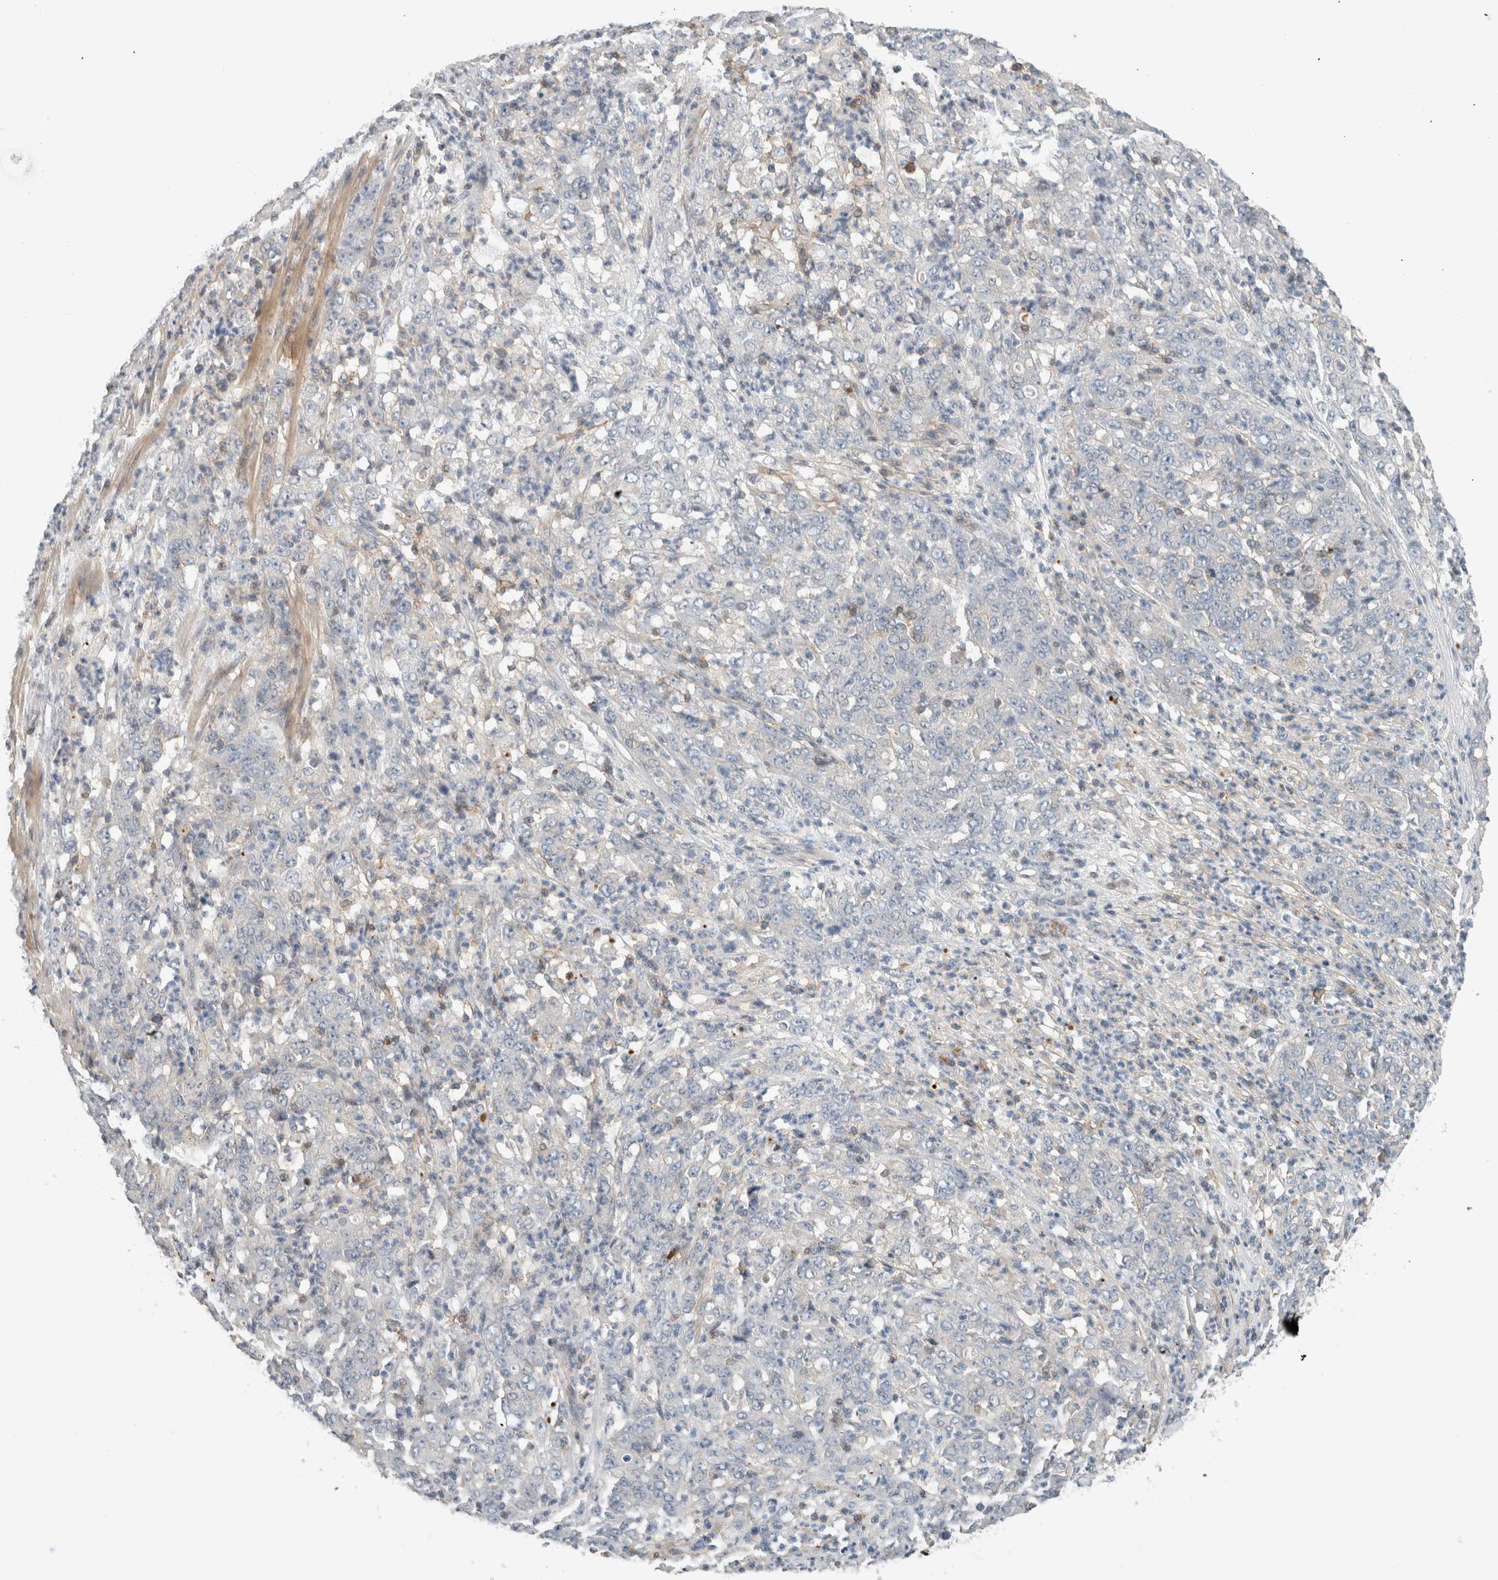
{"staining": {"intensity": "negative", "quantity": "none", "location": "none"}, "tissue": "stomach cancer", "cell_type": "Tumor cells", "image_type": "cancer", "snomed": [{"axis": "morphology", "description": "Adenocarcinoma, NOS"}, {"axis": "topography", "description": "Stomach, lower"}], "caption": "The histopathology image demonstrates no staining of tumor cells in adenocarcinoma (stomach).", "gene": "ERCC6L2", "patient": {"sex": "female", "age": 71}}